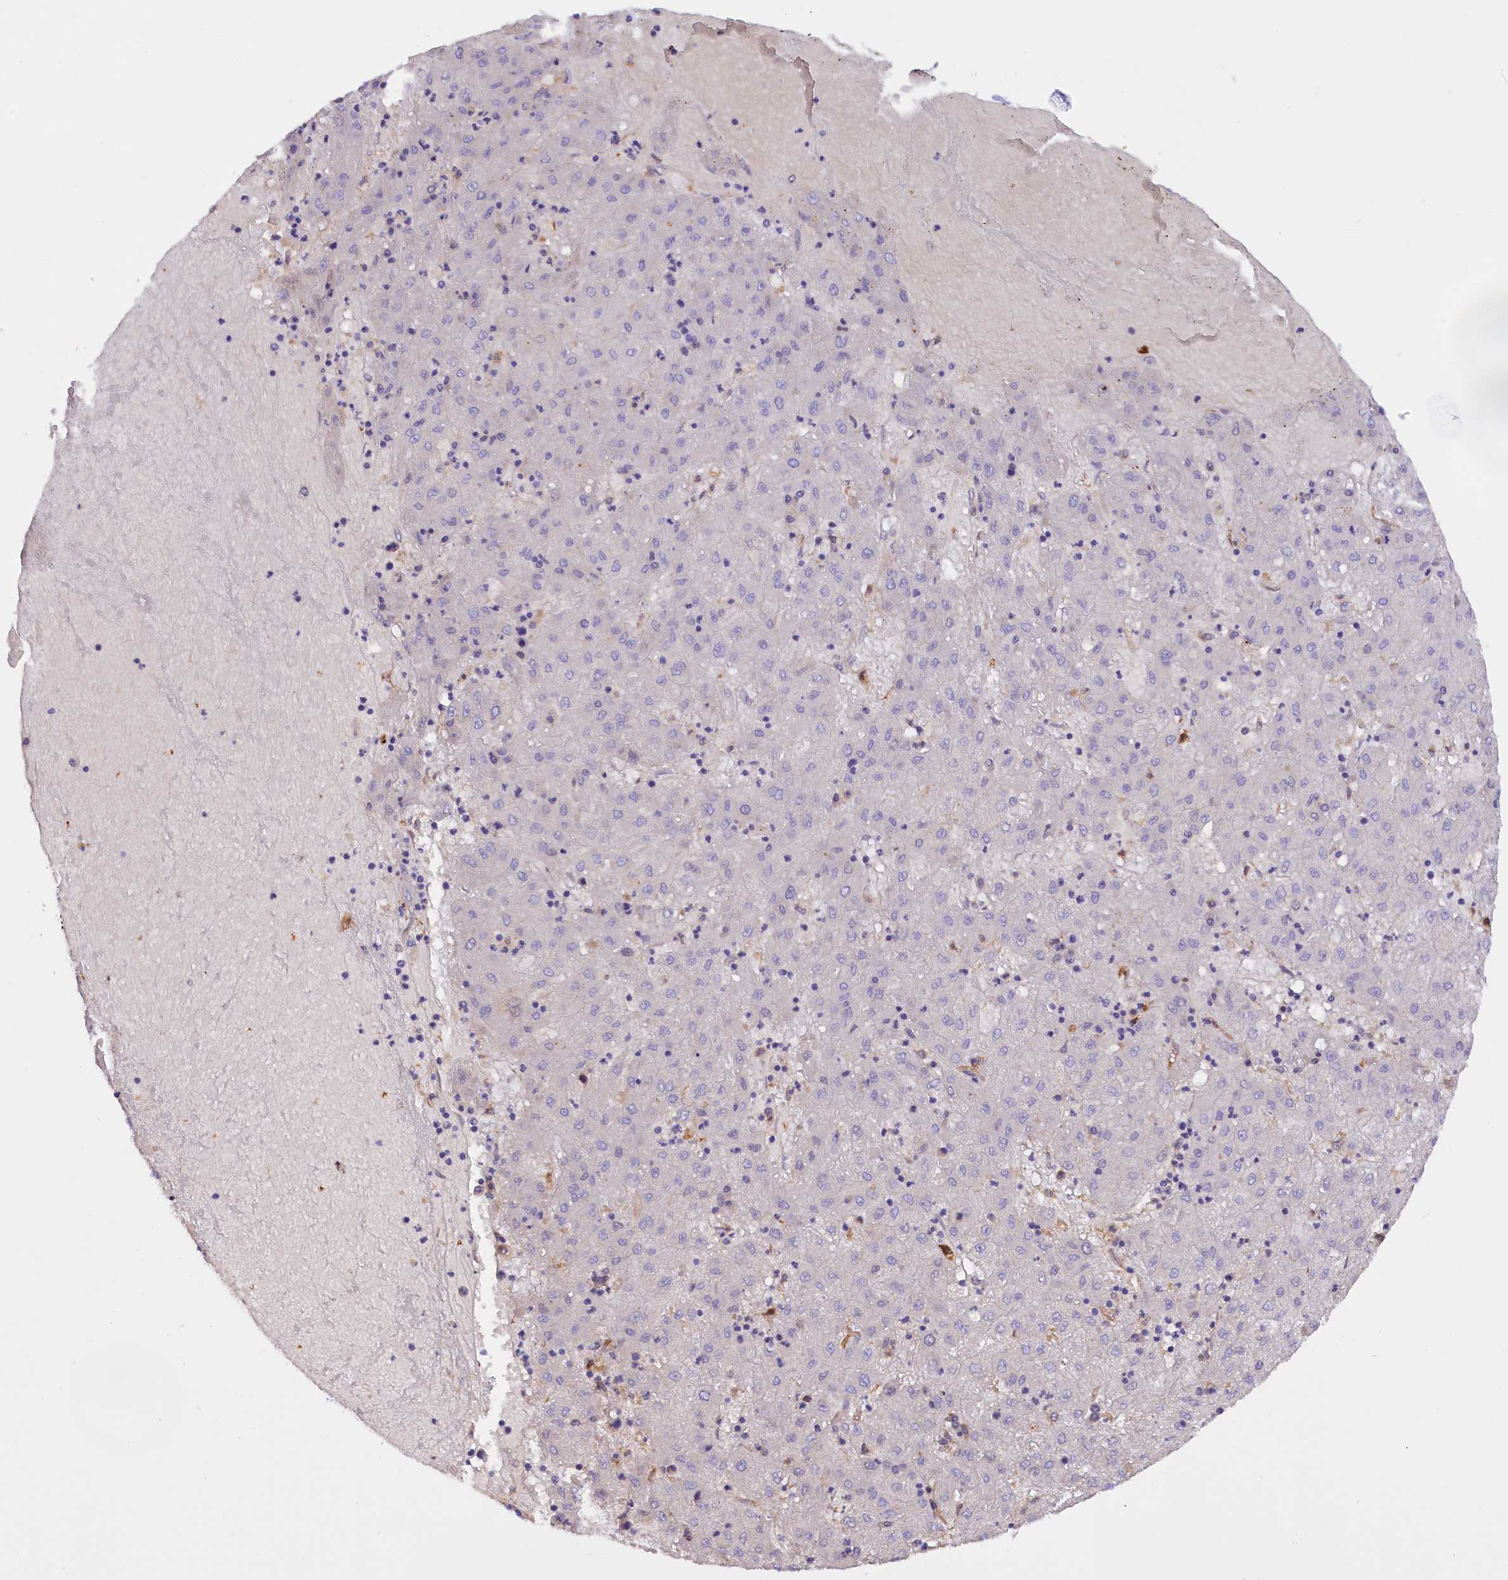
{"staining": {"intensity": "negative", "quantity": "none", "location": "none"}, "tissue": "liver cancer", "cell_type": "Tumor cells", "image_type": "cancer", "snomed": [{"axis": "morphology", "description": "Carcinoma, Hepatocellular, NOS"}, {"axis": "topography", "description": "Liver"}], "caption": "This is a image of IHC staining of liver hepatocellular carcinoma, which shows no positivity in tumor cells.", "gene": "FAM149B1", "patient": {"sex": "male", "age": 72}}